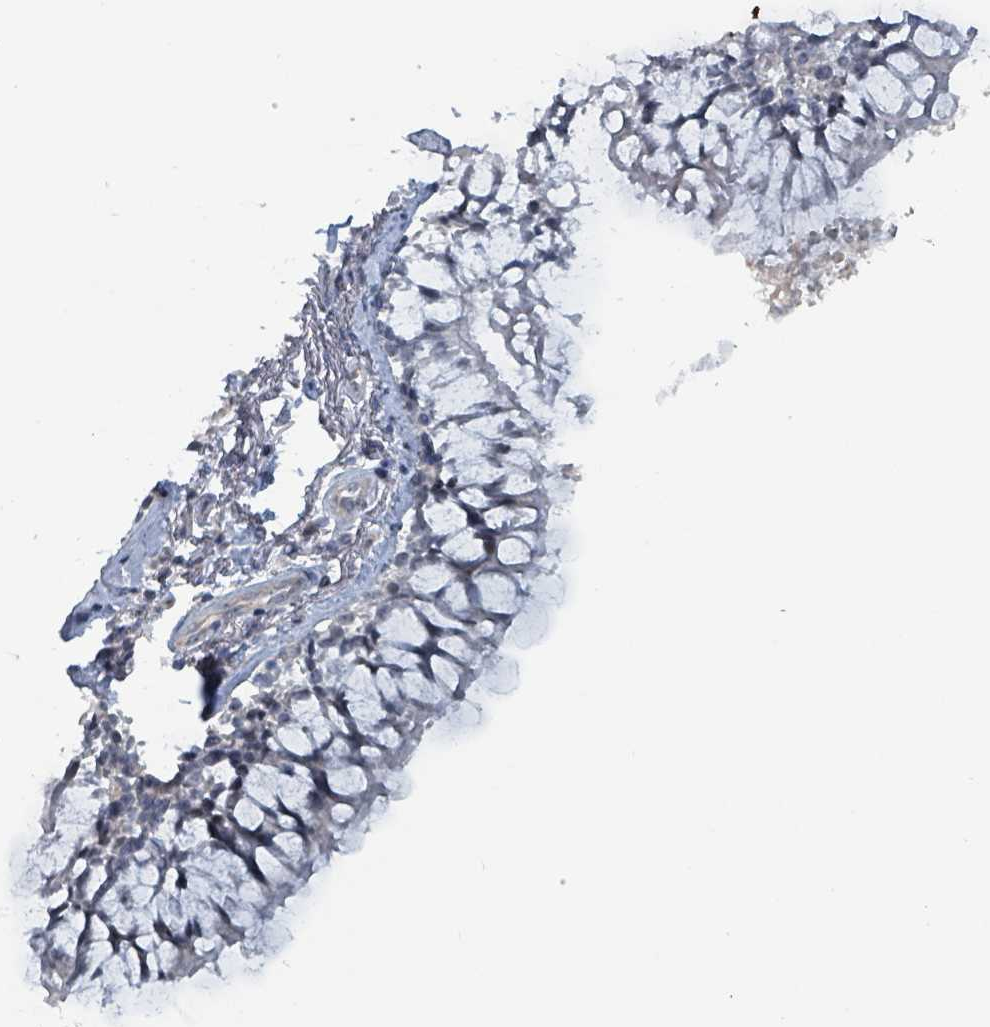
{"staining": {"intensity": "negative", "quantity": "none", "location": "none"}, "tissue": "bronchus", "cell_type": "Respiratory epithelial cells", "image_type": "normal", "snomed": [{"axis": "morphology", "description": "Normal tissue, NOS"}, {"axis": "topography", "description": "Bronchus"}], "caption": "IHC image of benign bronchus stained for a protein (brown), which reveals no staining in respiratory epithelial cells. The staining is performed using DAB (3,3'-diaminobenzidine) brown chromogen with nuclei counter-stained in using hematoxylin.", "gene": "BIVM", "patient": {"sex": "male", "age": 70}}